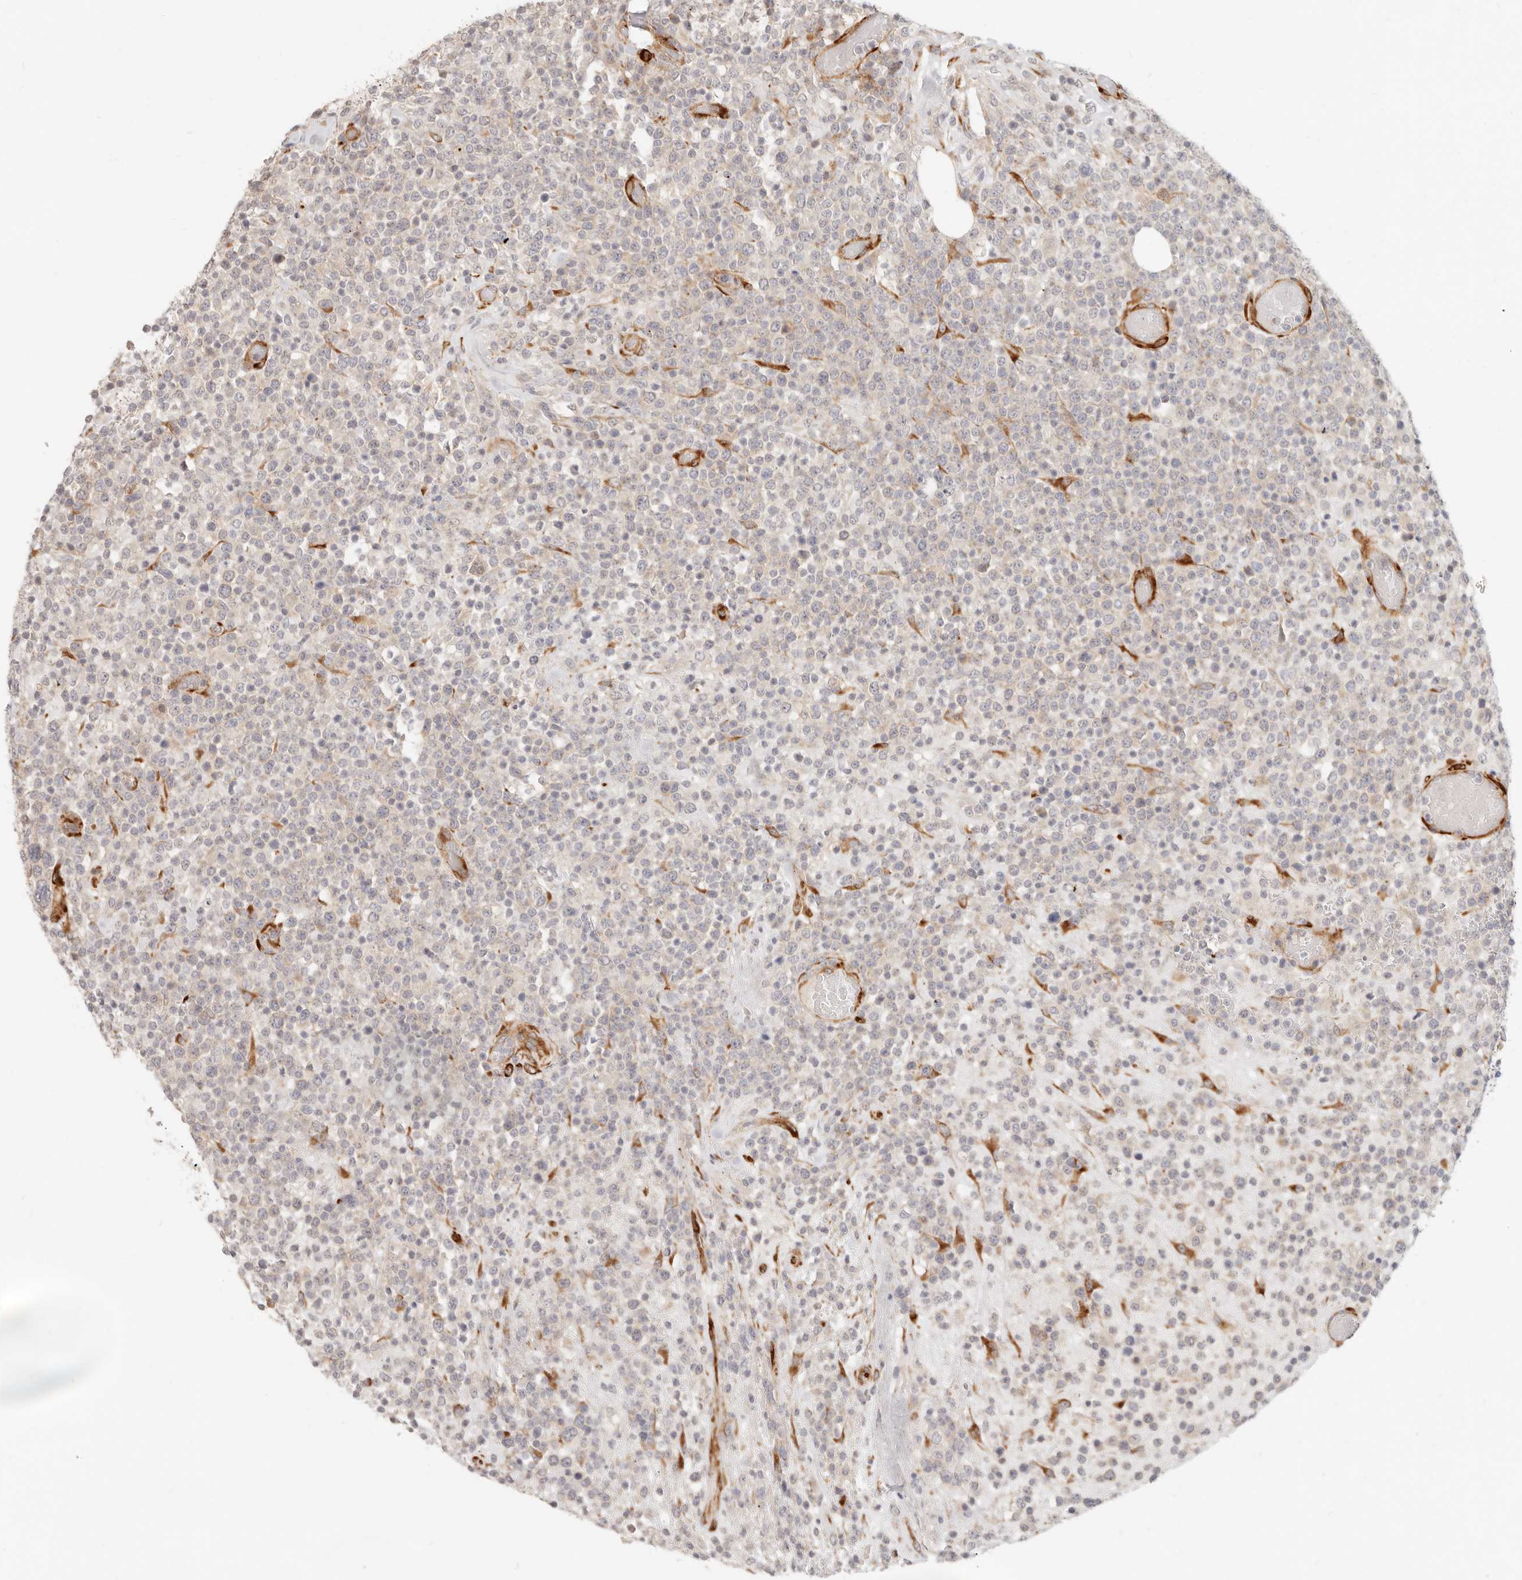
{"staining": {"intensity": "negative", "quantity": "none", "location": "none"}, "tissue": "lymphoma", "cell_type": "Tumor cells", "image_type": "cancer", "snomed": [{"axis": "morphology", "description": "Malignant lymphoma, non-Hodgkin's type, High grade"}, {"axis": "topography", "description": "Colon"}], "caption": "Lymphoma stained for a protein using immunohistochemistry (IHC) shows no positivity tumor cells.", "gene": "SASS6", "patient": {"sex": "female", "age": 53}}